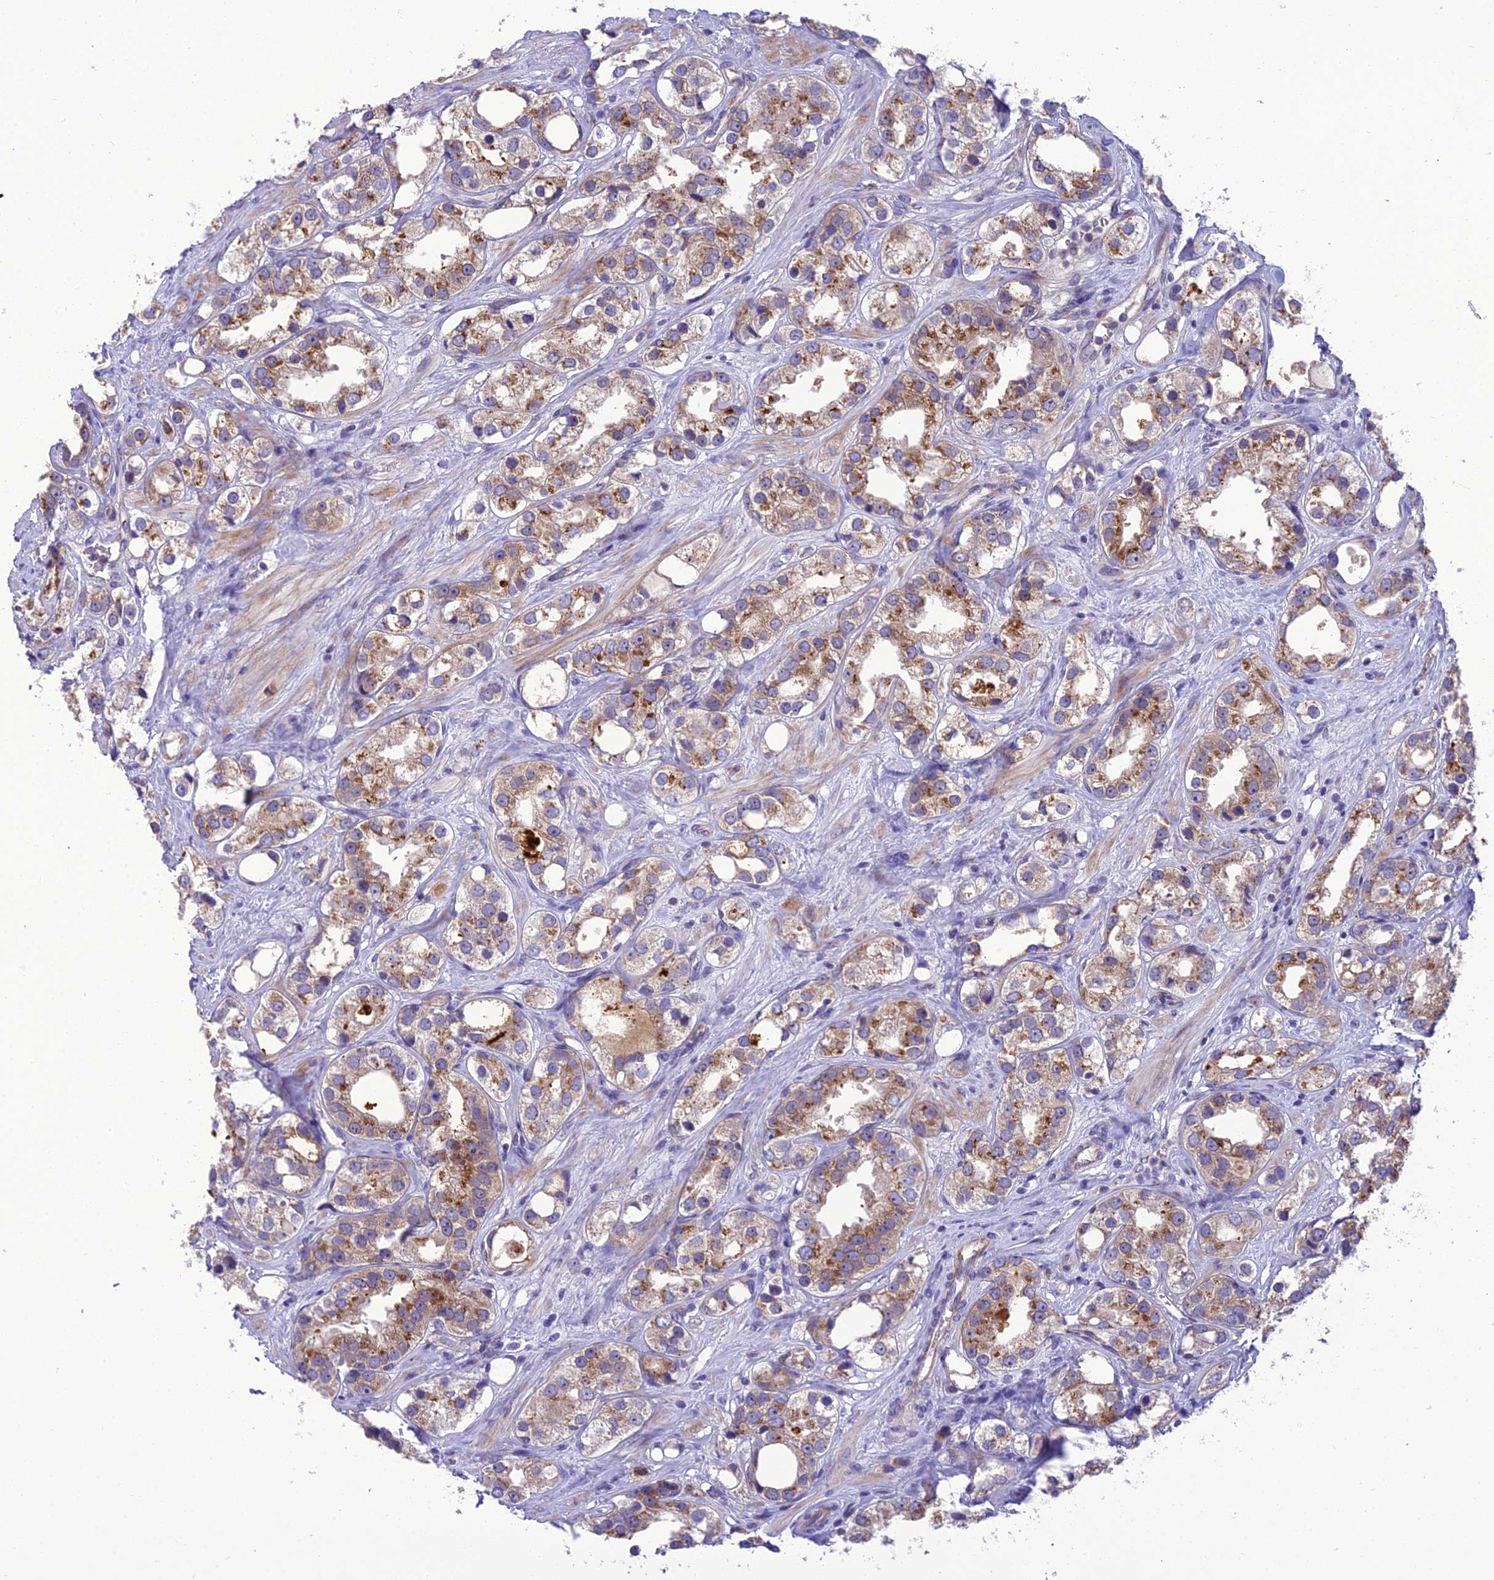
{"staining": {"intensity": "moderate", "quantity": ">75%", "location": "cytoplasmic/membranous"}, "tissue": "prostate cancer", "cell_type": "Tumor cells", "image_type": "cancer", "snomed": [{"axis": "morphology", "description": "Adenocarcinoma, NOS"}, {"axis": "topography", "description": "Prostate"}], "caption": "Moderate cytoplasmic/membranous protein expression is appreciated in about >75% of tumor cells in prostate adenocarcinoma. The protein is shown in brown color, while the nuclei are stained blue.", "gene": "GOLPH3", "patient": {"sex": "male", "age": 79}}